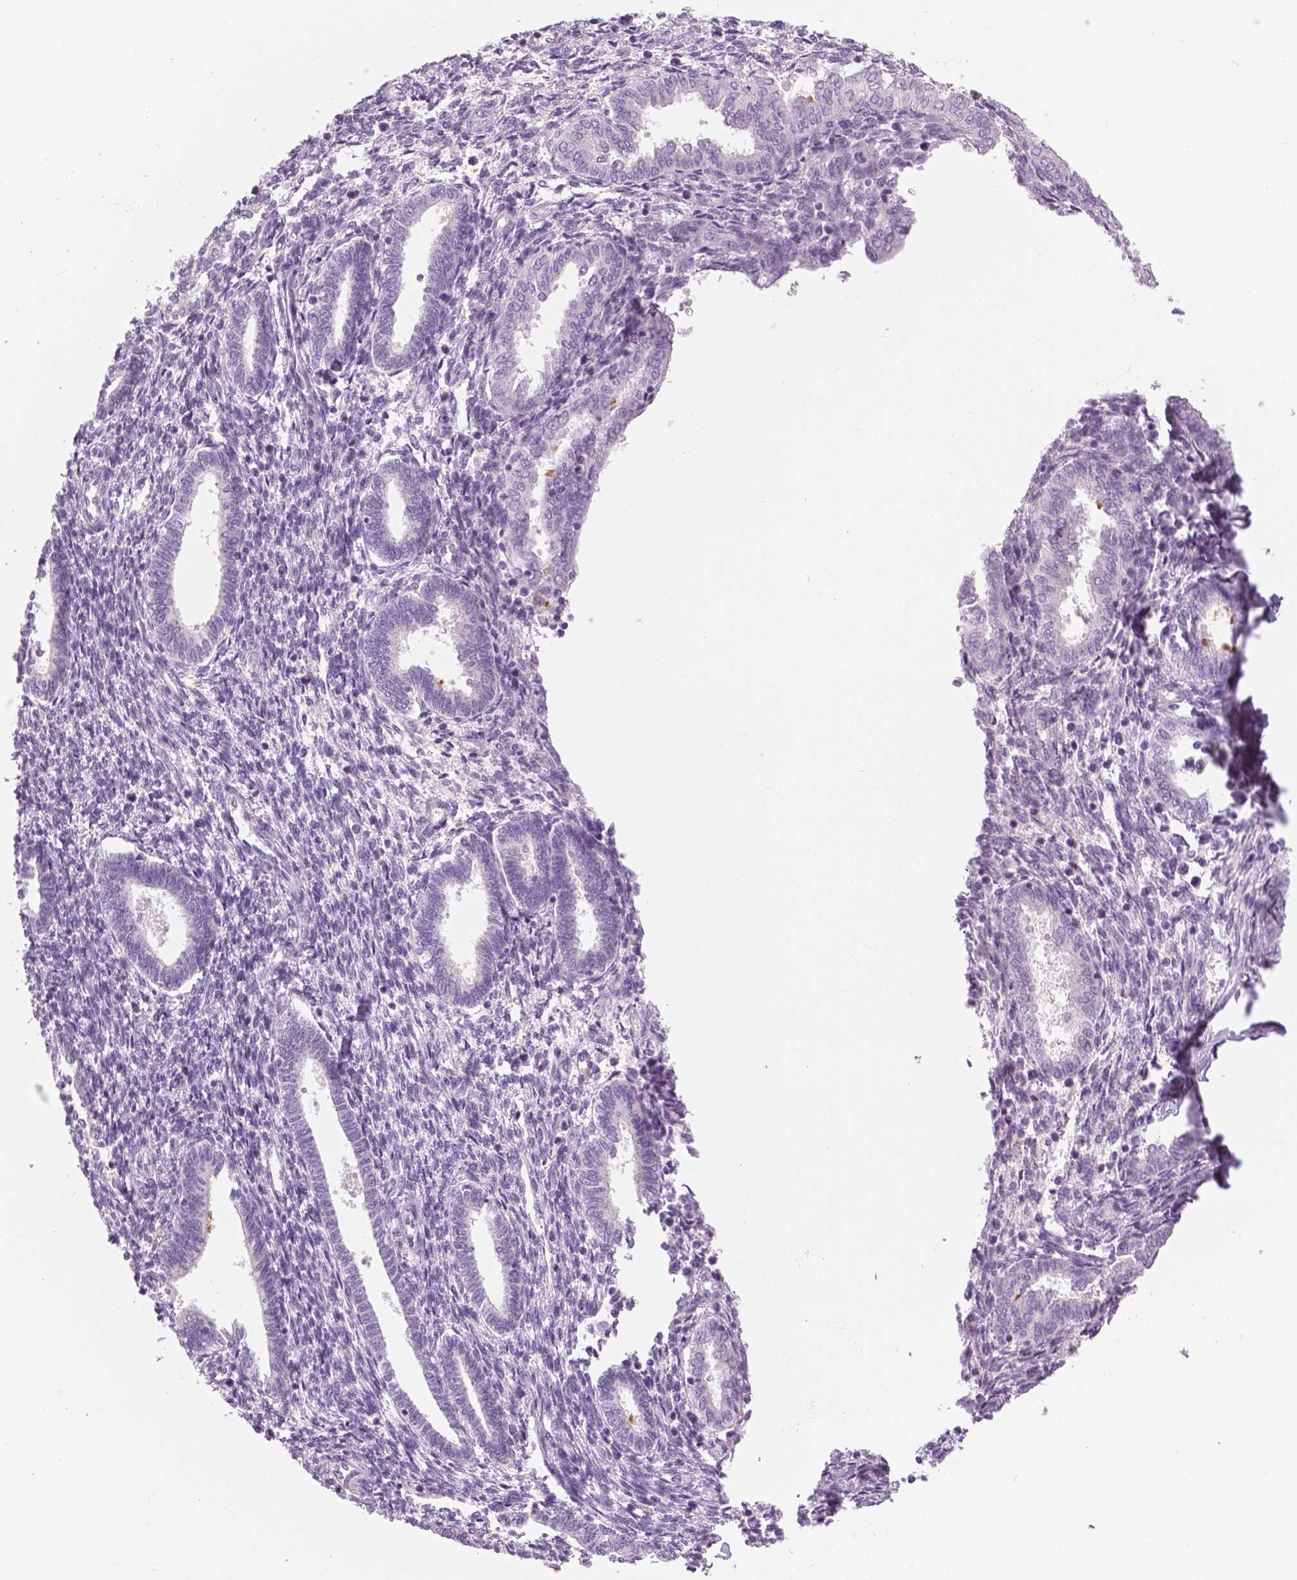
{"staining": {"intensity": "negative", "quantity": "none", "location": "none"}, "tissue": "endometrium", "cell_type": "Cells in endometrial stroma", "image_type": "normal", "snomed": [{"axis": "morphology", "description": "Normal tissue, NOS"}, {"axis": "topography", "description": "Endometrium"}], "caption": "The histopathology image demonstrates no significant expression in cells in endometrial stroma of endometrium.", "gene": "SLC24A1", "patient": {"sex": "female", "age": 42}}